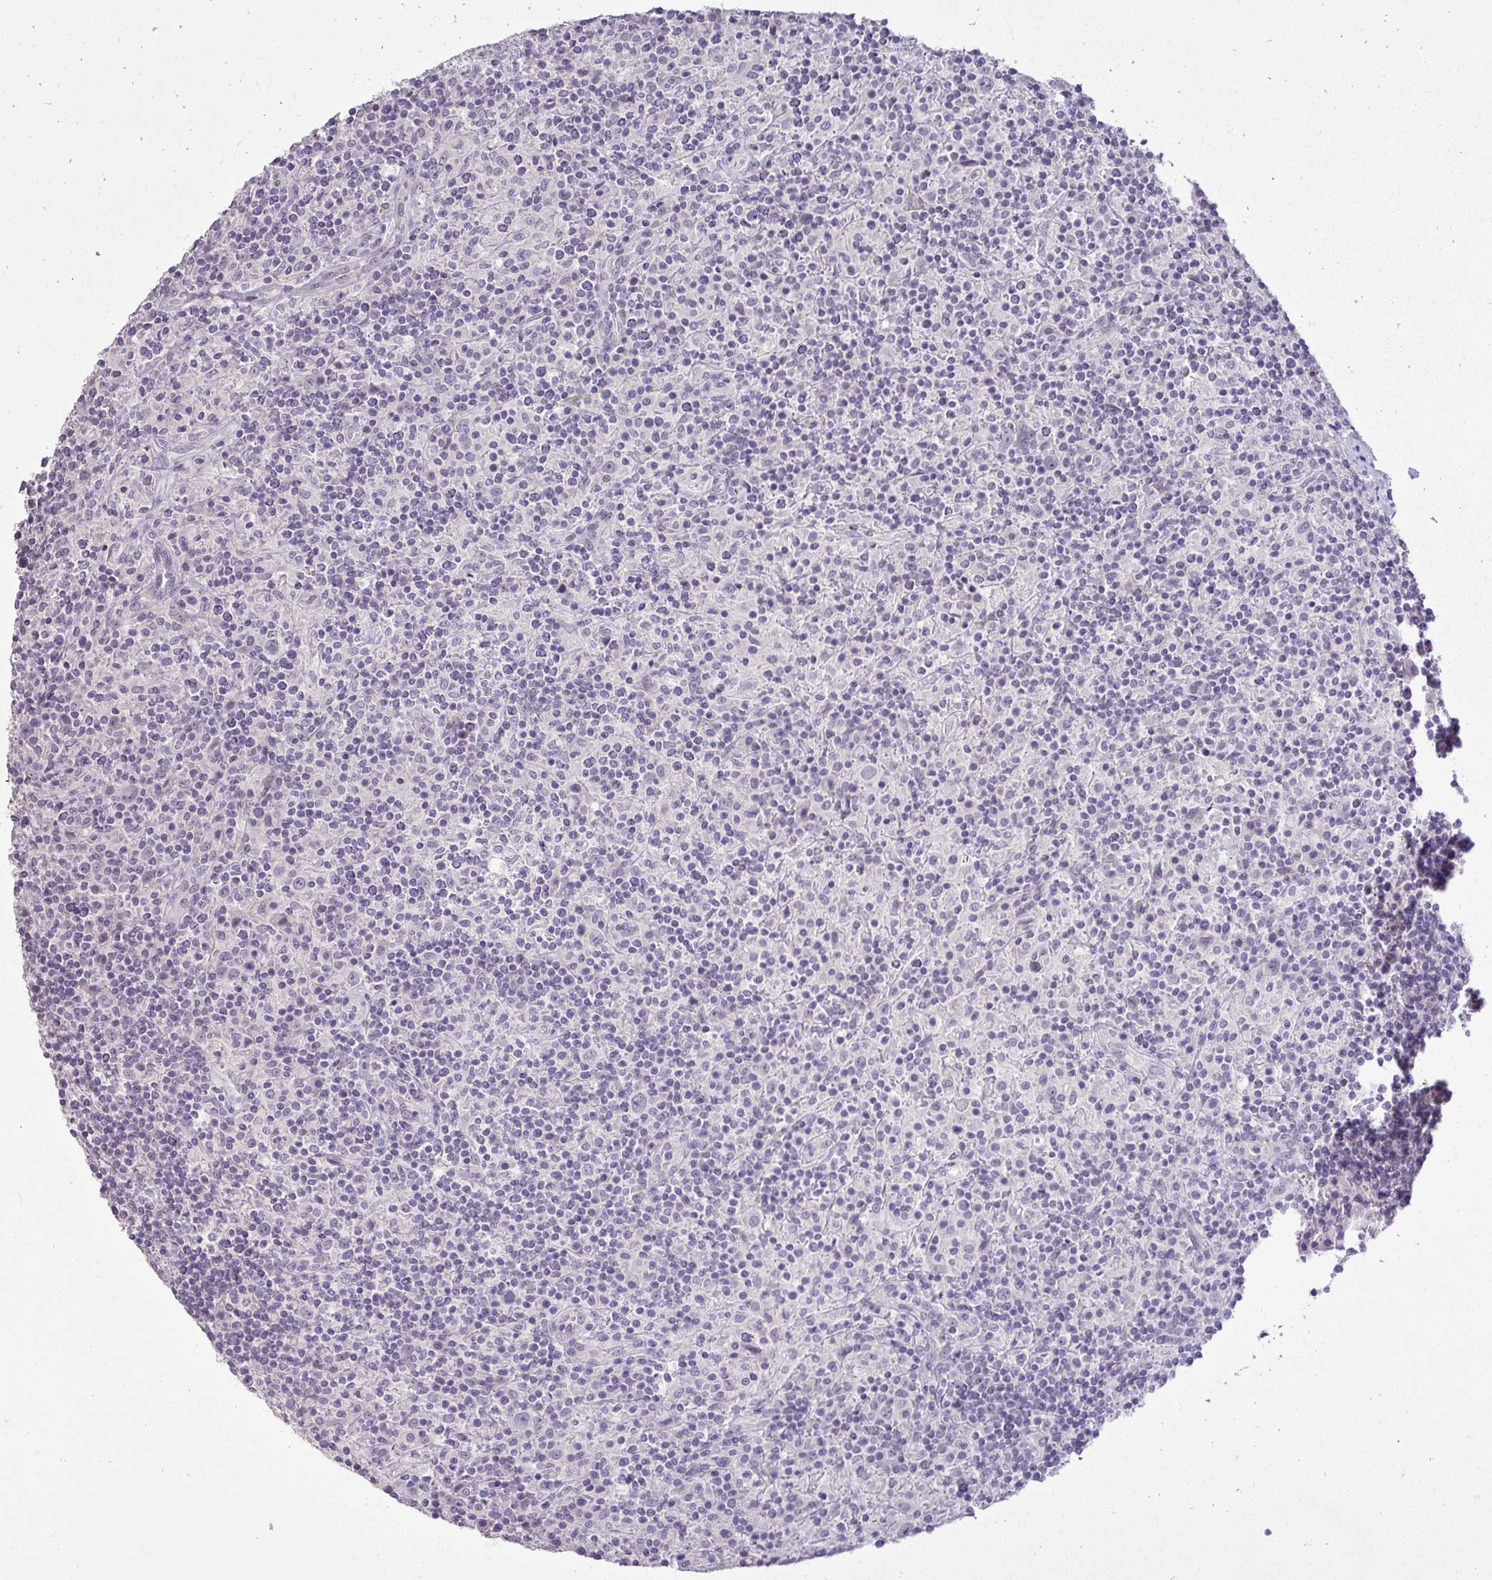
{"staining": {"intensity": "negative", "quantity": "none", "location": "none"}, "tissue": "lymphoma", "cell_type": "Tumor cells", "image_type": "cancer", "snomed": [{"axis": "morphology", "description": "Hodgkin's disease, NOS"}, {"axis": "topography", "description": "Lymph node"}], "caption": "IHC micrograph of neoplastic tissue: human Hodgkin's disease stained with DAB (3,3'-diaminobenzidine) shows no significant protein positivity in tumor cells.", "gene": "SLC30A3", "patient": {"sex": "male", "age": 70}}